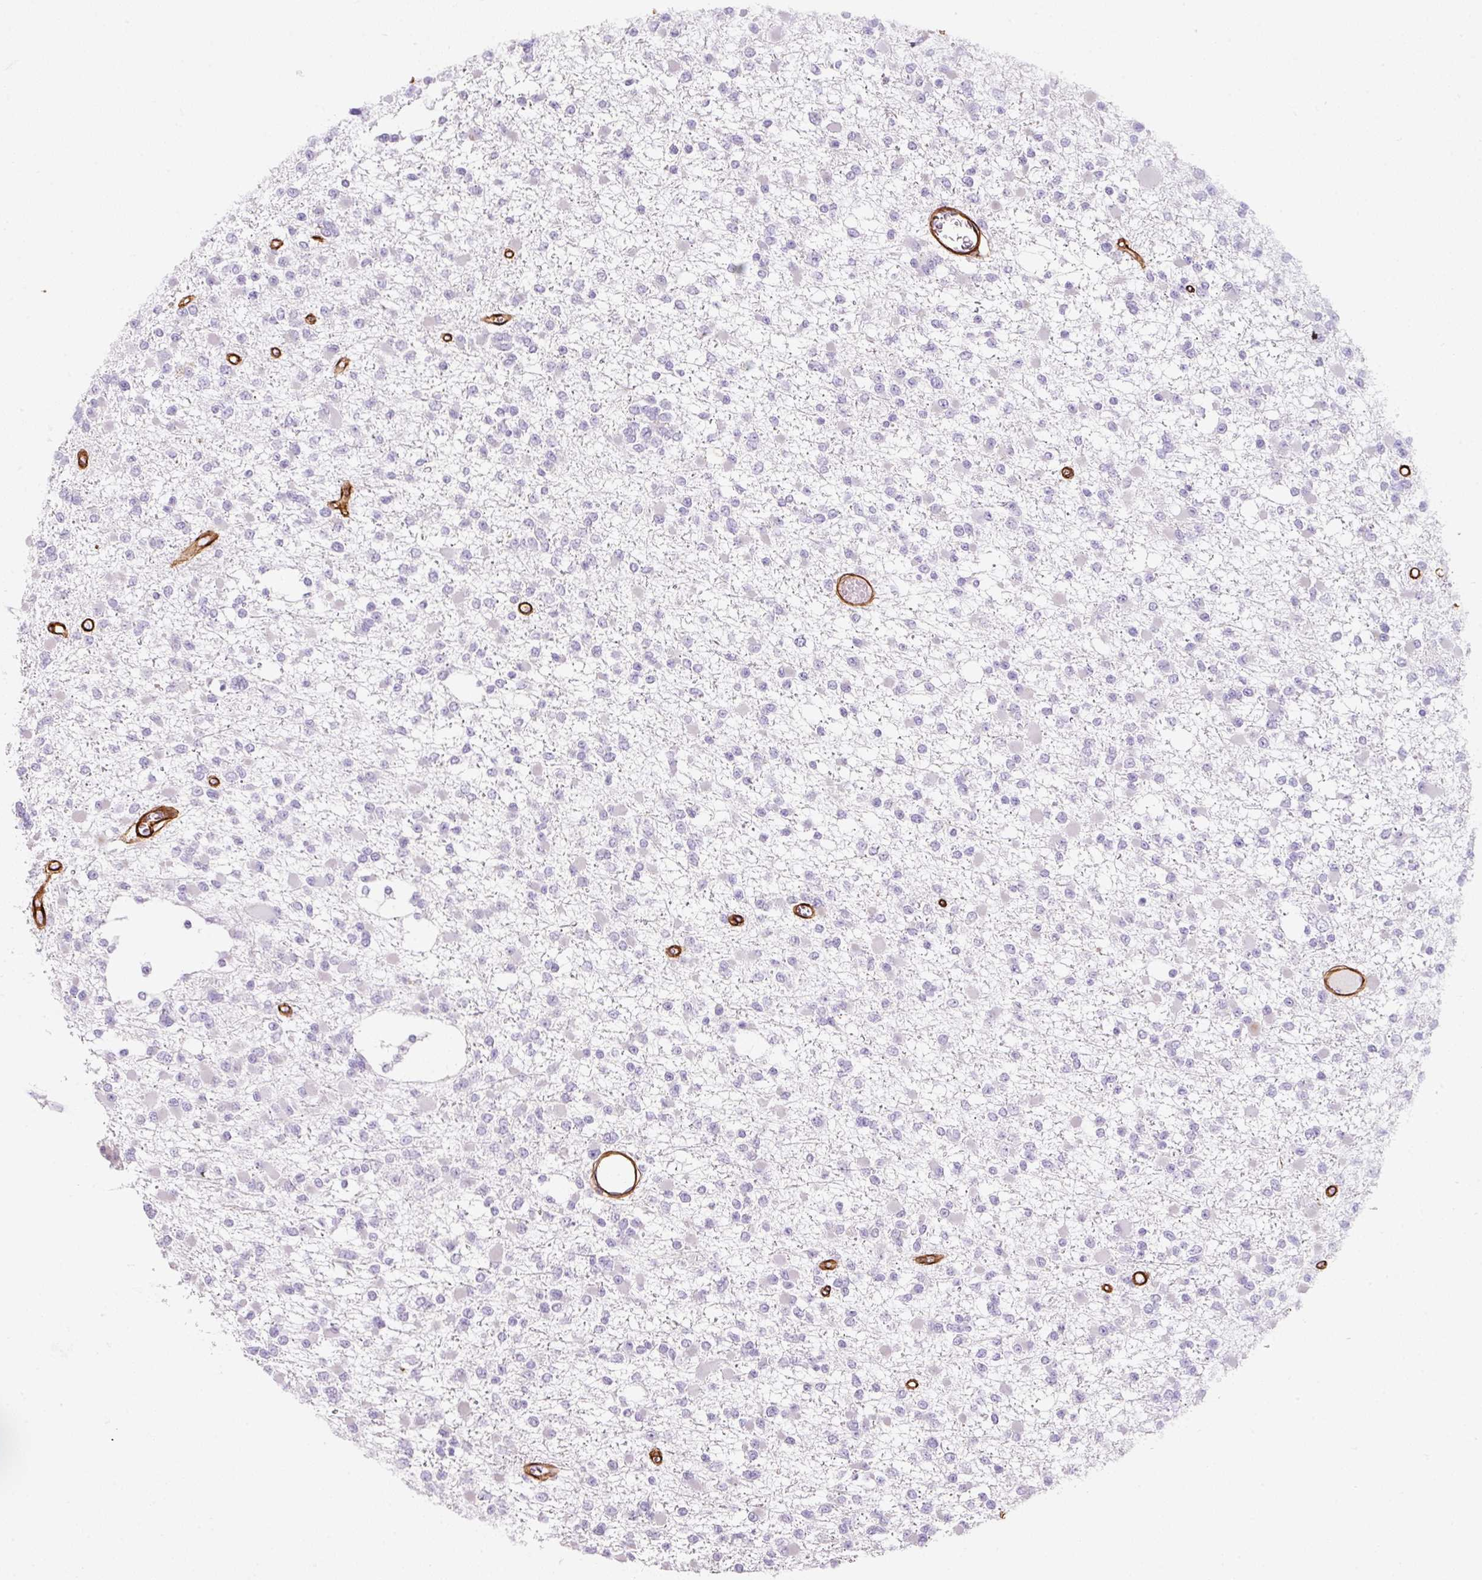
{"staining": {"intensity": "negative", "quantity": "none", "location": "none"}, "tissue": "glioma", "cell_type": "Tumor cells", "image_type": "cancer", "snomed": [{"axis": "morphology", "description": "Glioma, malignant, Low grade"}, {"axis": "topography", "description": "Brain"}], "caption": "The photomicrograph shows no staining of tumor cells in glioma.", "gene": "LOXL4", "patient": {"sex": "female", "age": 22}}